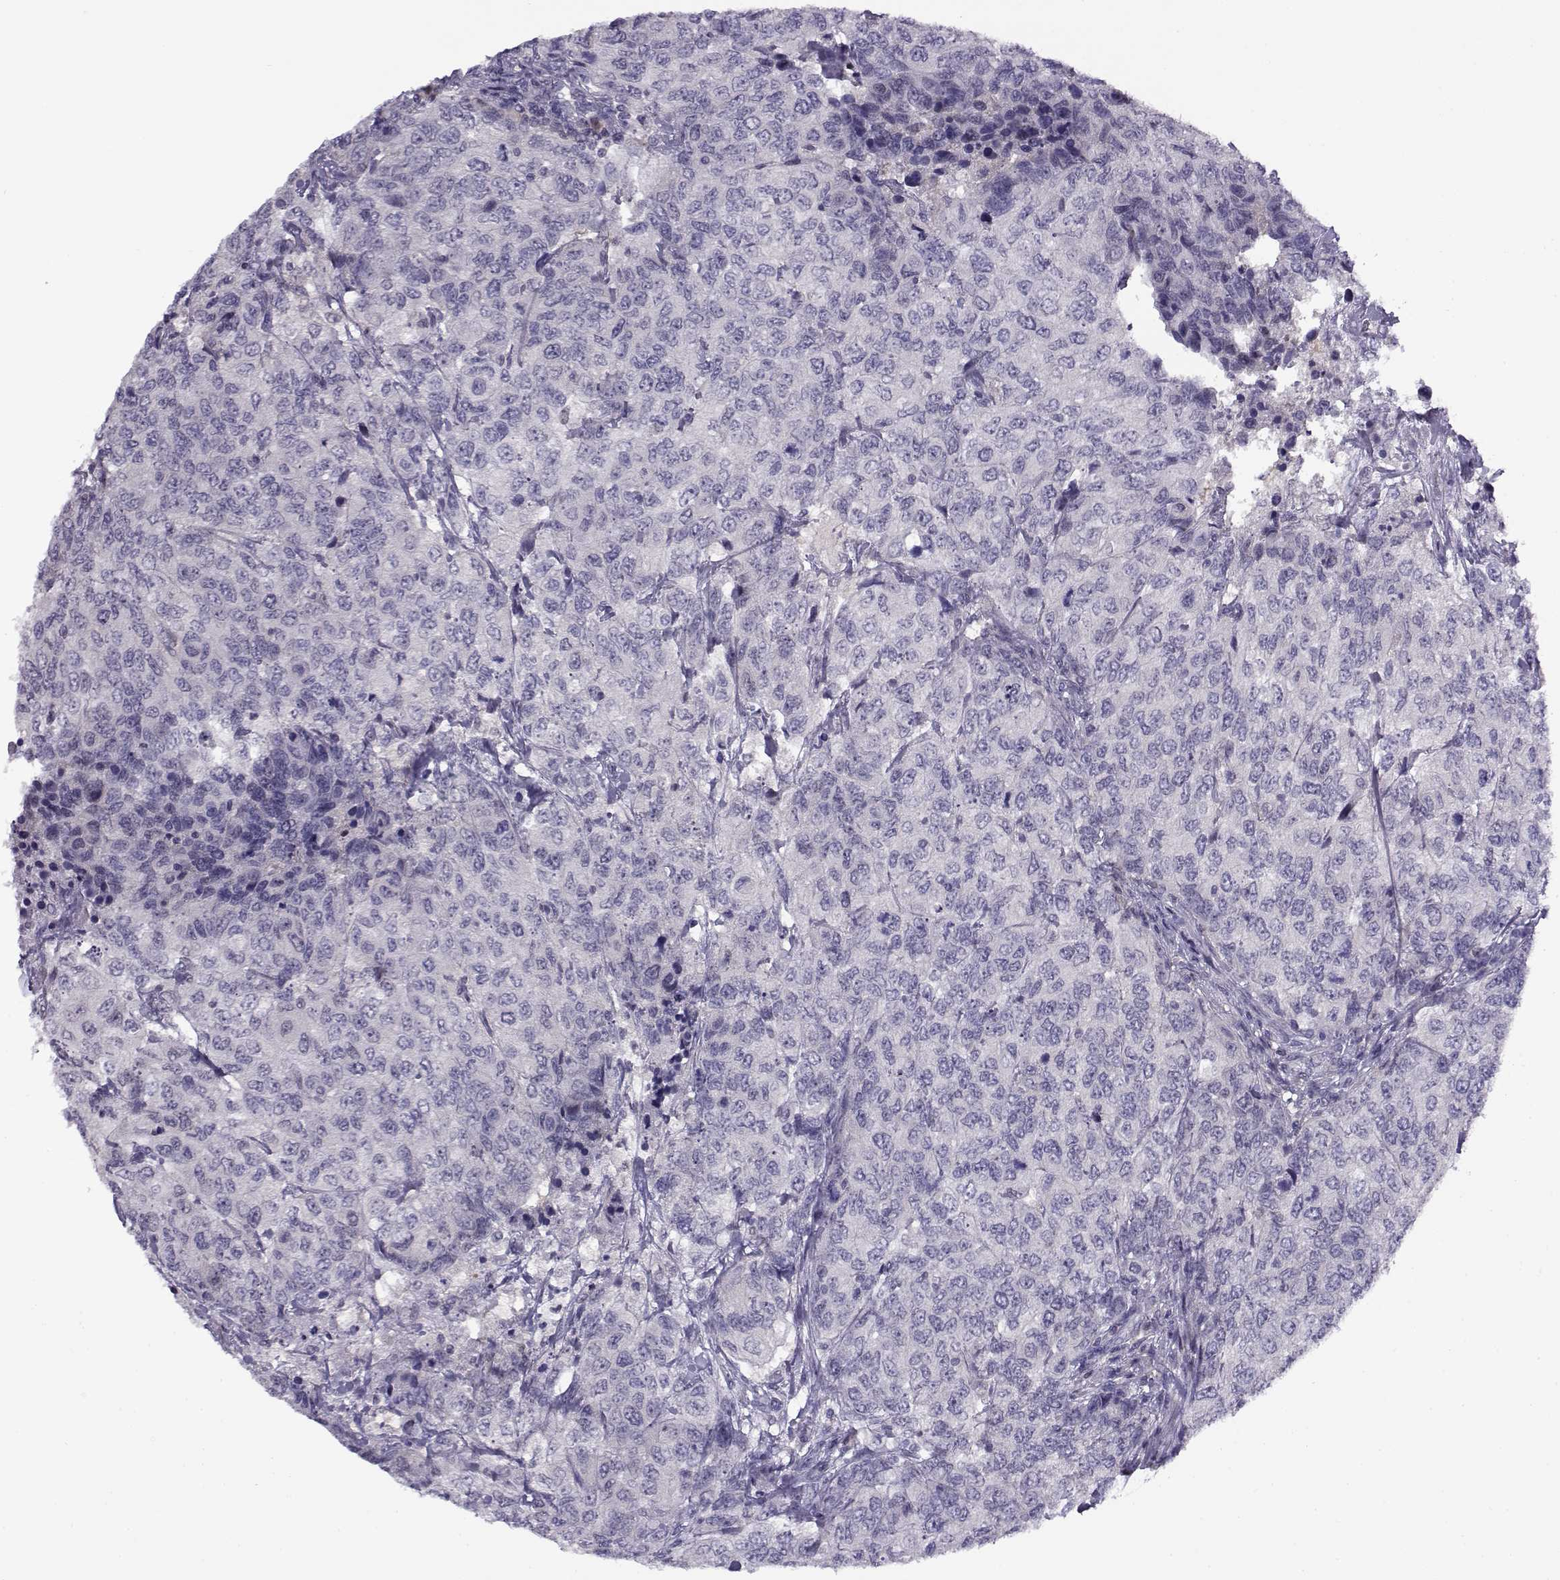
{"staining": {"intensity": "negative", "quantity": "none", "location": "none"}, "tissue": "urothelial cancer", "cell_type": "Tumor cells", "image_type": "cancer", "snomed": [{"axis": "morphology", "description": "Urothelial carcinoma, High grade"}, {"axis": "topography", "description": "Urinary bladder"}], "caption": "This is an immunohistochemistry (IHC) micrograph of high-grade urothelial carcinoma. There is no staining in tumor cells.", "gene": "FEZF1", "patient": {"sex": "female", "age": 78}}